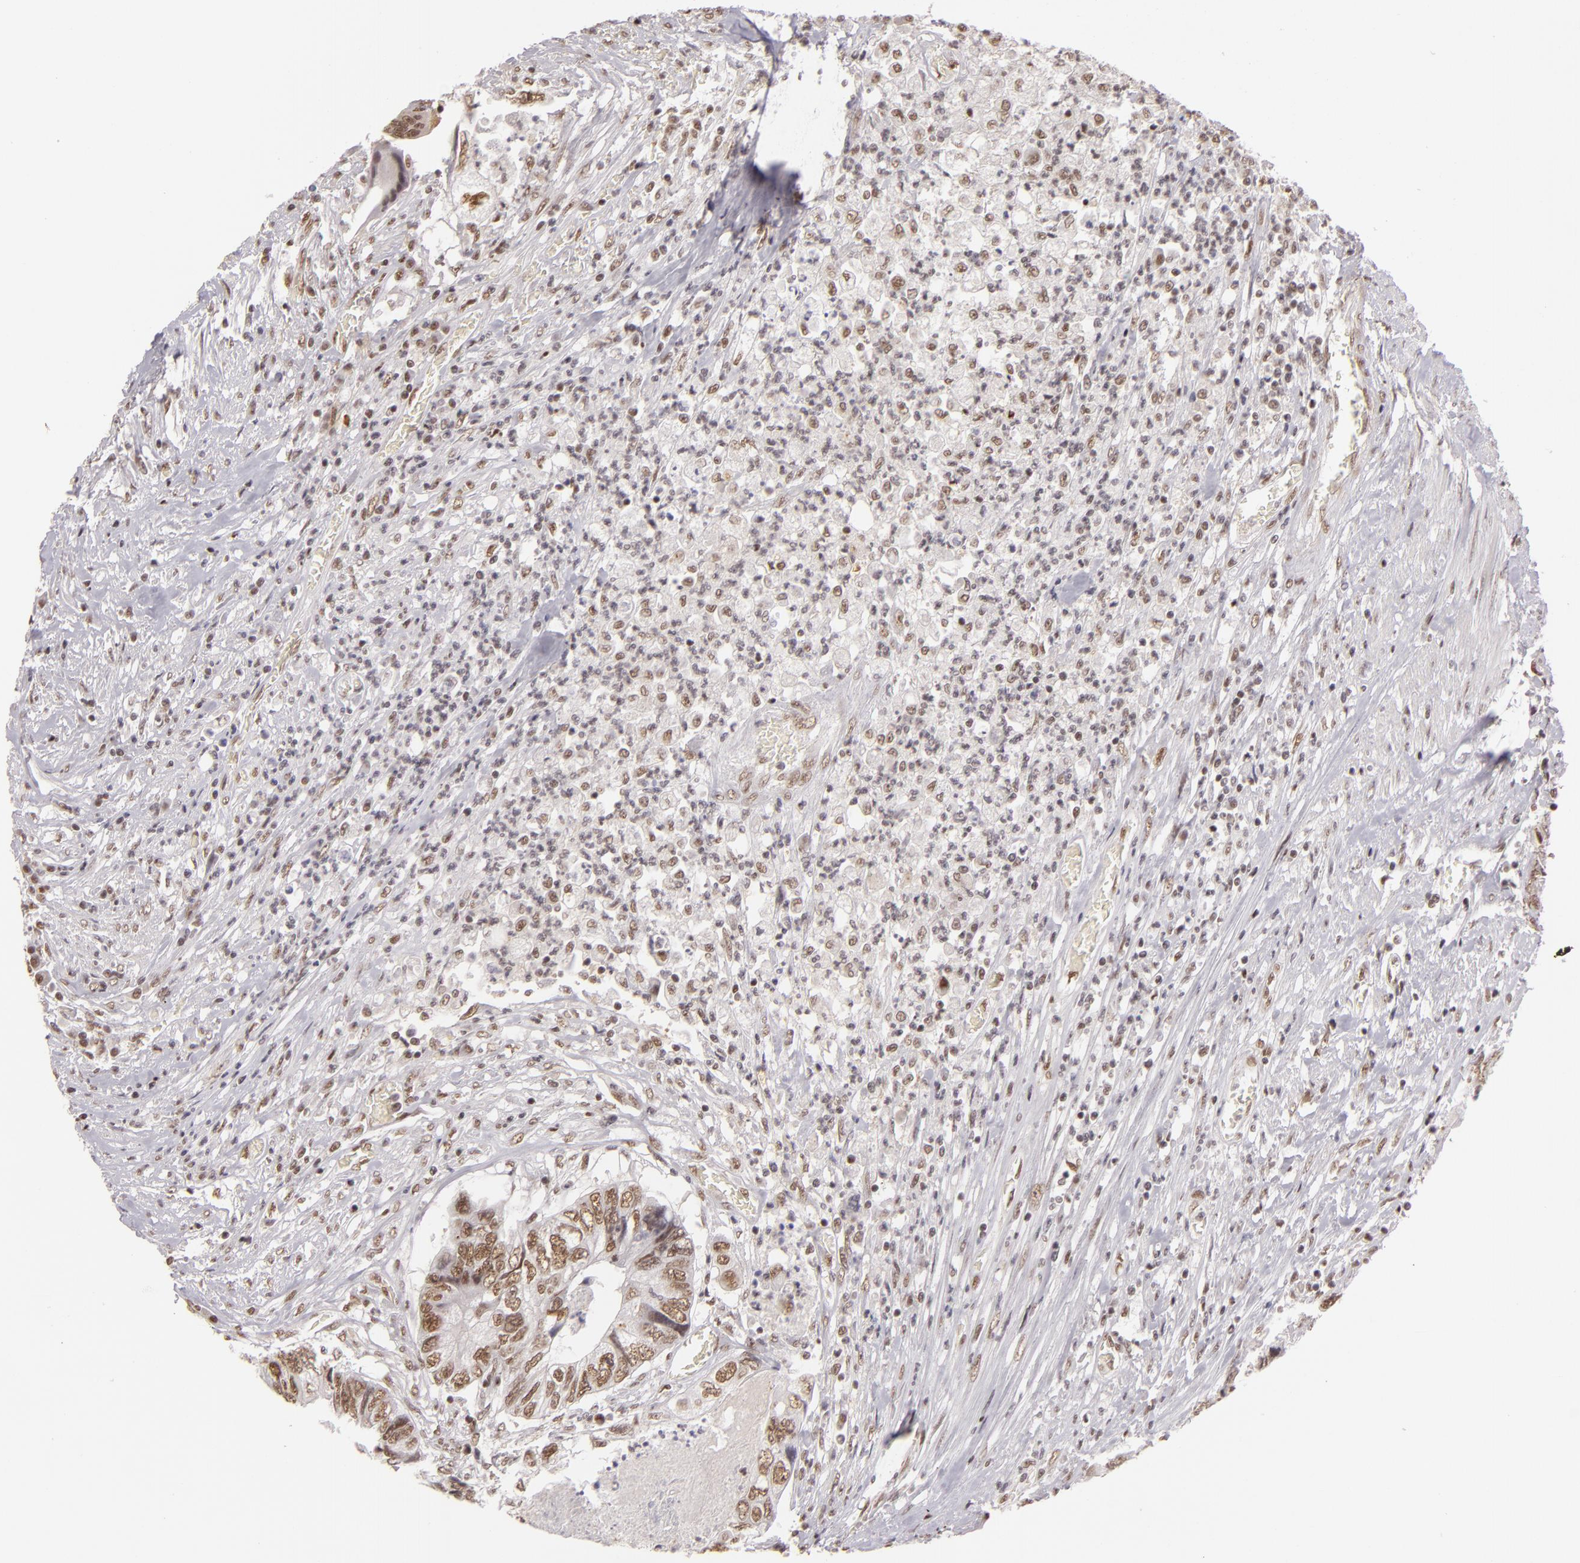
{"staining": {"intensity": "moderate", "quantity": ">75%", "location": "nuclear"}, "tissue": "colorectal cancer", "cell_type": "Tumor cells", "image_type": "cancer", "snomed": [{"axis": "morphology", "description": "Adenocarcinoma, NOS"}, {"axis": "topography", "description": "Rectum"}], "caption": "There is medium levels of moderate nuclear positivity in tumor cells of colorectal cancer, as demonstrated by immunohistochemical staining (brown color).", "gene": "INTS6", "patient": {"sex": "female", "age": 82}}